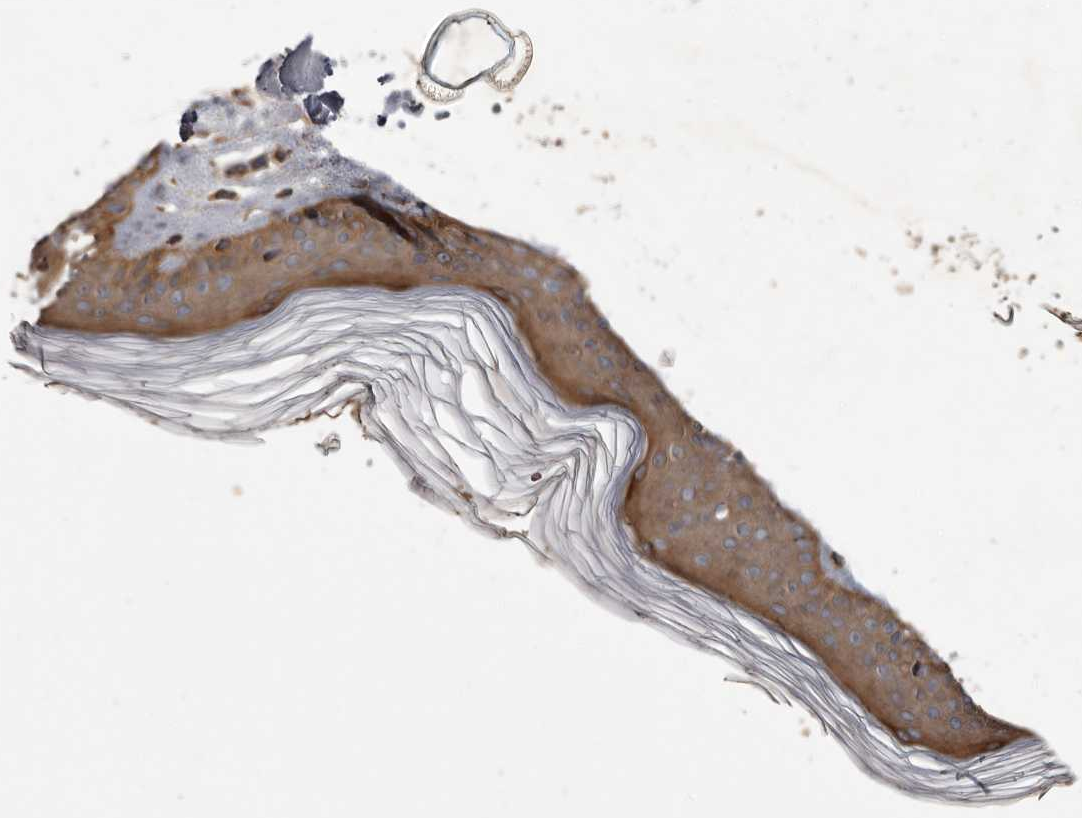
{"staining": {"intensity": "moderate", "quantity": ">75%", "location": "cytoplasmic/membranous"}, "tissue": "skin", "cell_type": "Fibroblasts", "image_type": "normal", "snomed": [{"axis": "morphology", "description": "Normal tissue, NOS"}, {"axis": "topography", "description": "Skin"}], "caption": "Immunohistochemical staining of unremarkable skin shows >75% levels of moderate cytoplasmic/membranous protein positivity in approximately >75% of fibroblasts.", "gene": "ARHGEF5", "patient": {"sex": "female", "age": 64}}